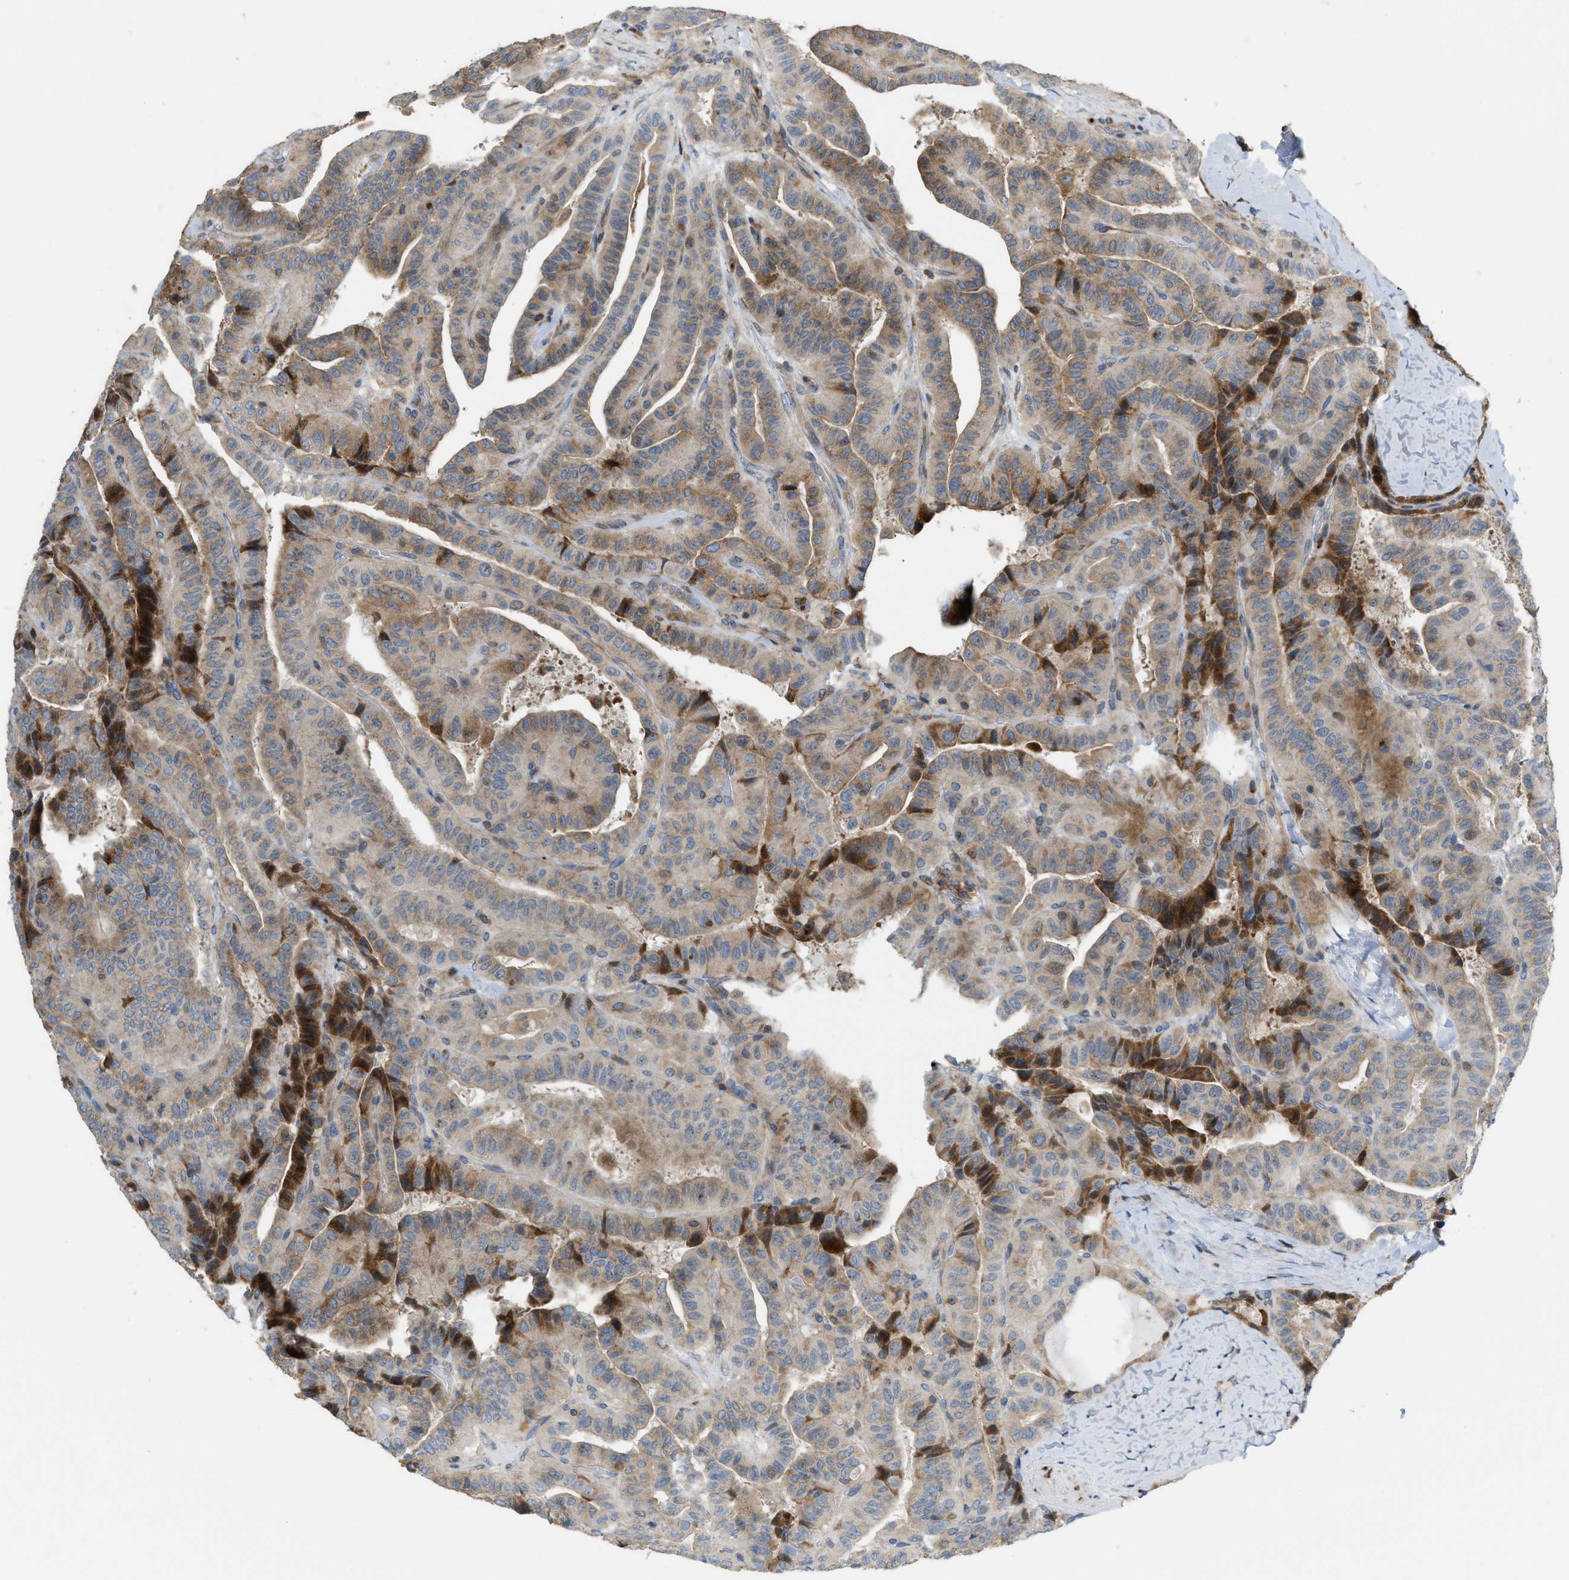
{"staining": {"intensity": "moderate", "quantity": ">75%", "location": "cytoplasmic/membranous"}, "tissue": "thyroid cancer", "cell_type": "Tumor cells", "image_type": "cancer", "snomed": [{"axis": "morphology", "description": "Papillary adenocarcinoma, NOS"}, {"axis": "topography", "description": "Thyroid gland"}], "caption": "Thyroid cancer (papillary adenocarcinoma) stained with immunohistochemistry demonstrates moderate cytoplasmic/membranous staining in approximately >75% of tumor cells.", "gene": "DIPK1A", "patient": {"sex": "male", "age": 77}}